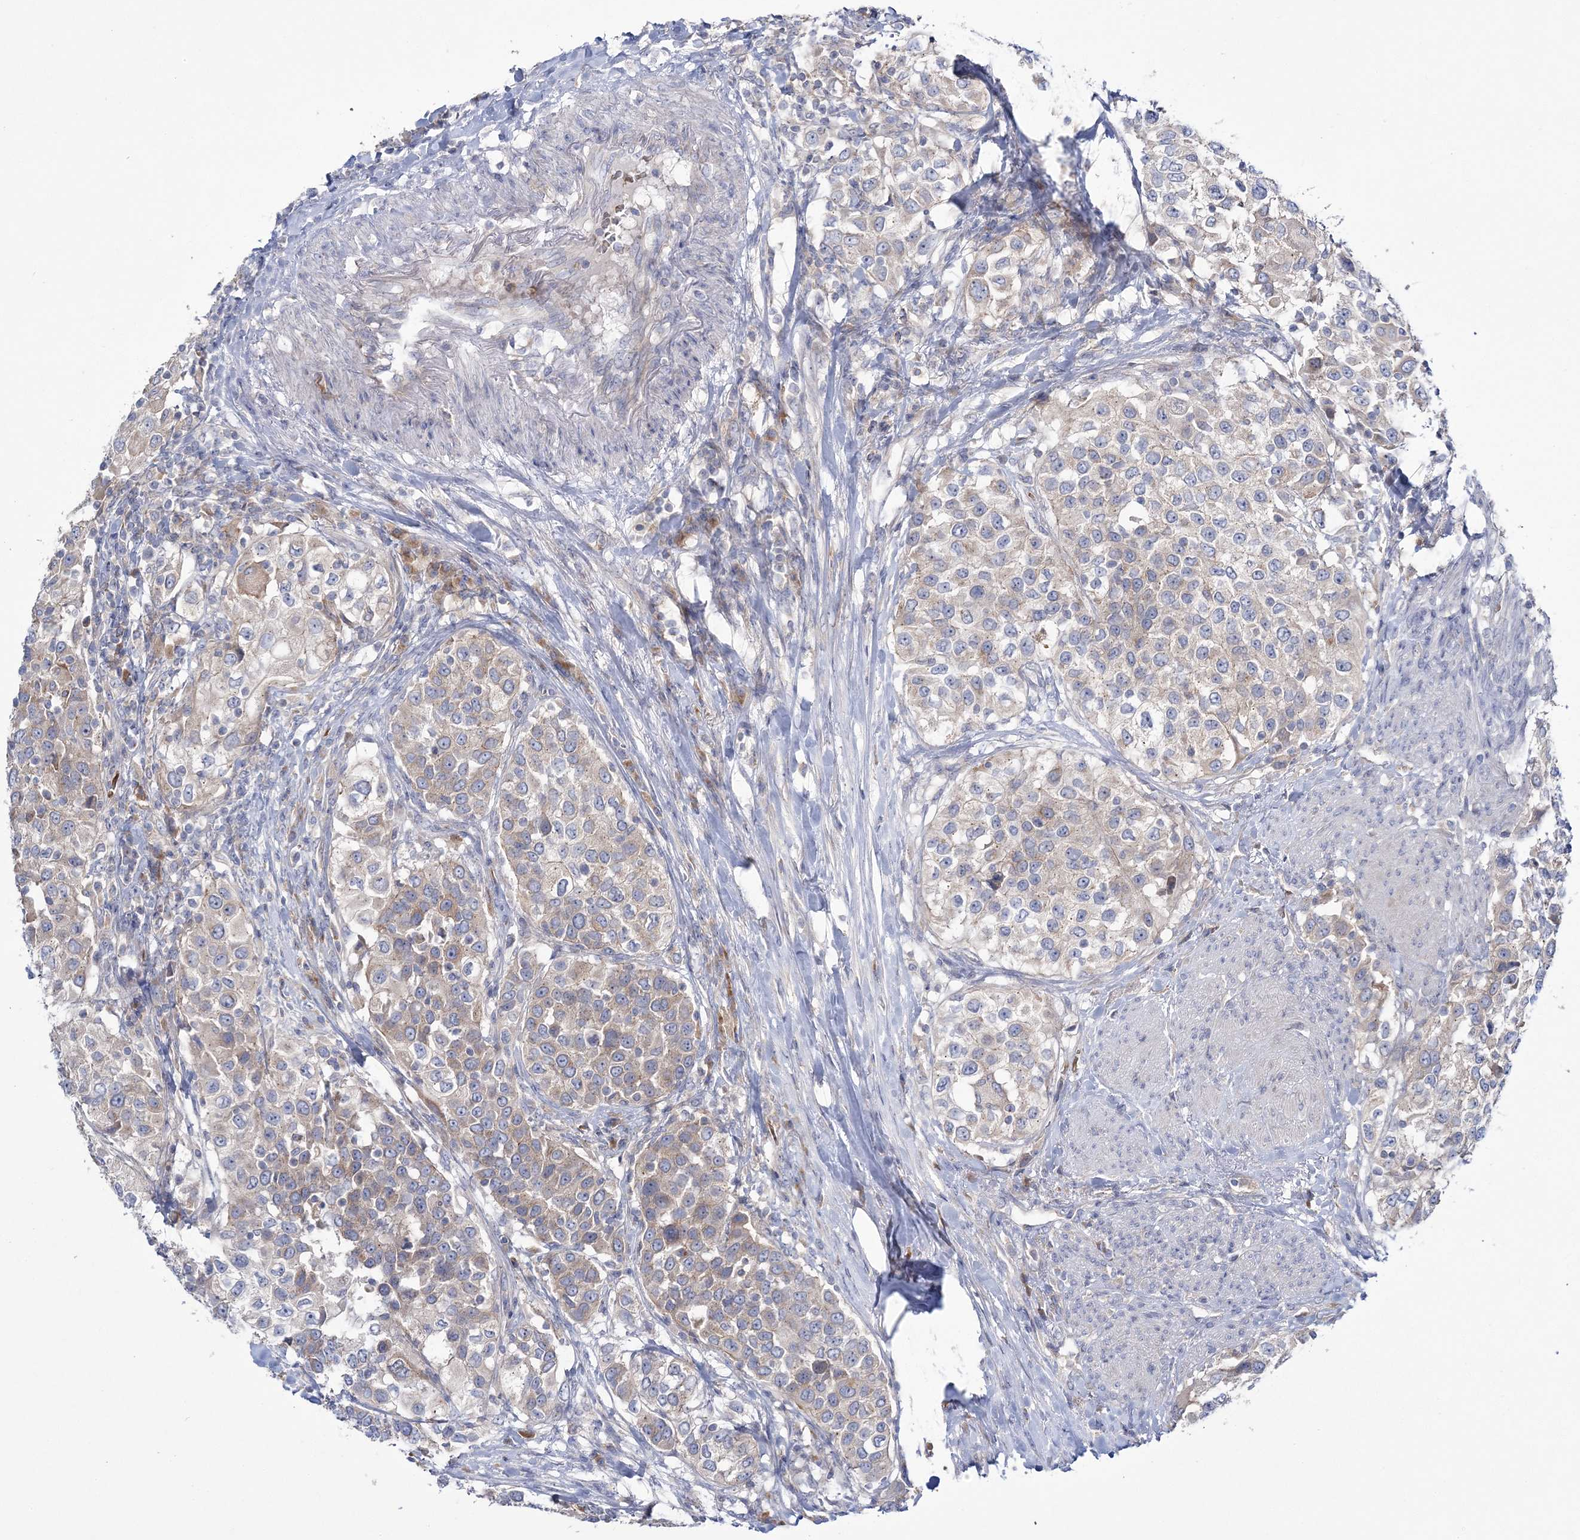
{"staining": {"intensity": "weak", "quantity": "<25%", "location": "cytoplasmic/membranous"}, "tissue": "urothelial cancer", "cell_type": "Tumor cells", "image_type": "cancer", "snomed": [{"axis": "morphology", "description": "Urothelial carcinoma, High grade"}, {"axis": "topography", "description": "Urinary bladder"}], "caption": "Protein analysis of urothelial cancer exhibits no significant expression in tumor cells. (DAB (3,3'-diaminobenzidine) IHC visualized using brightfield microscopy, high magnification).", "gene": "ATP11B", "patient": {"sex": "female", "age": 80}}